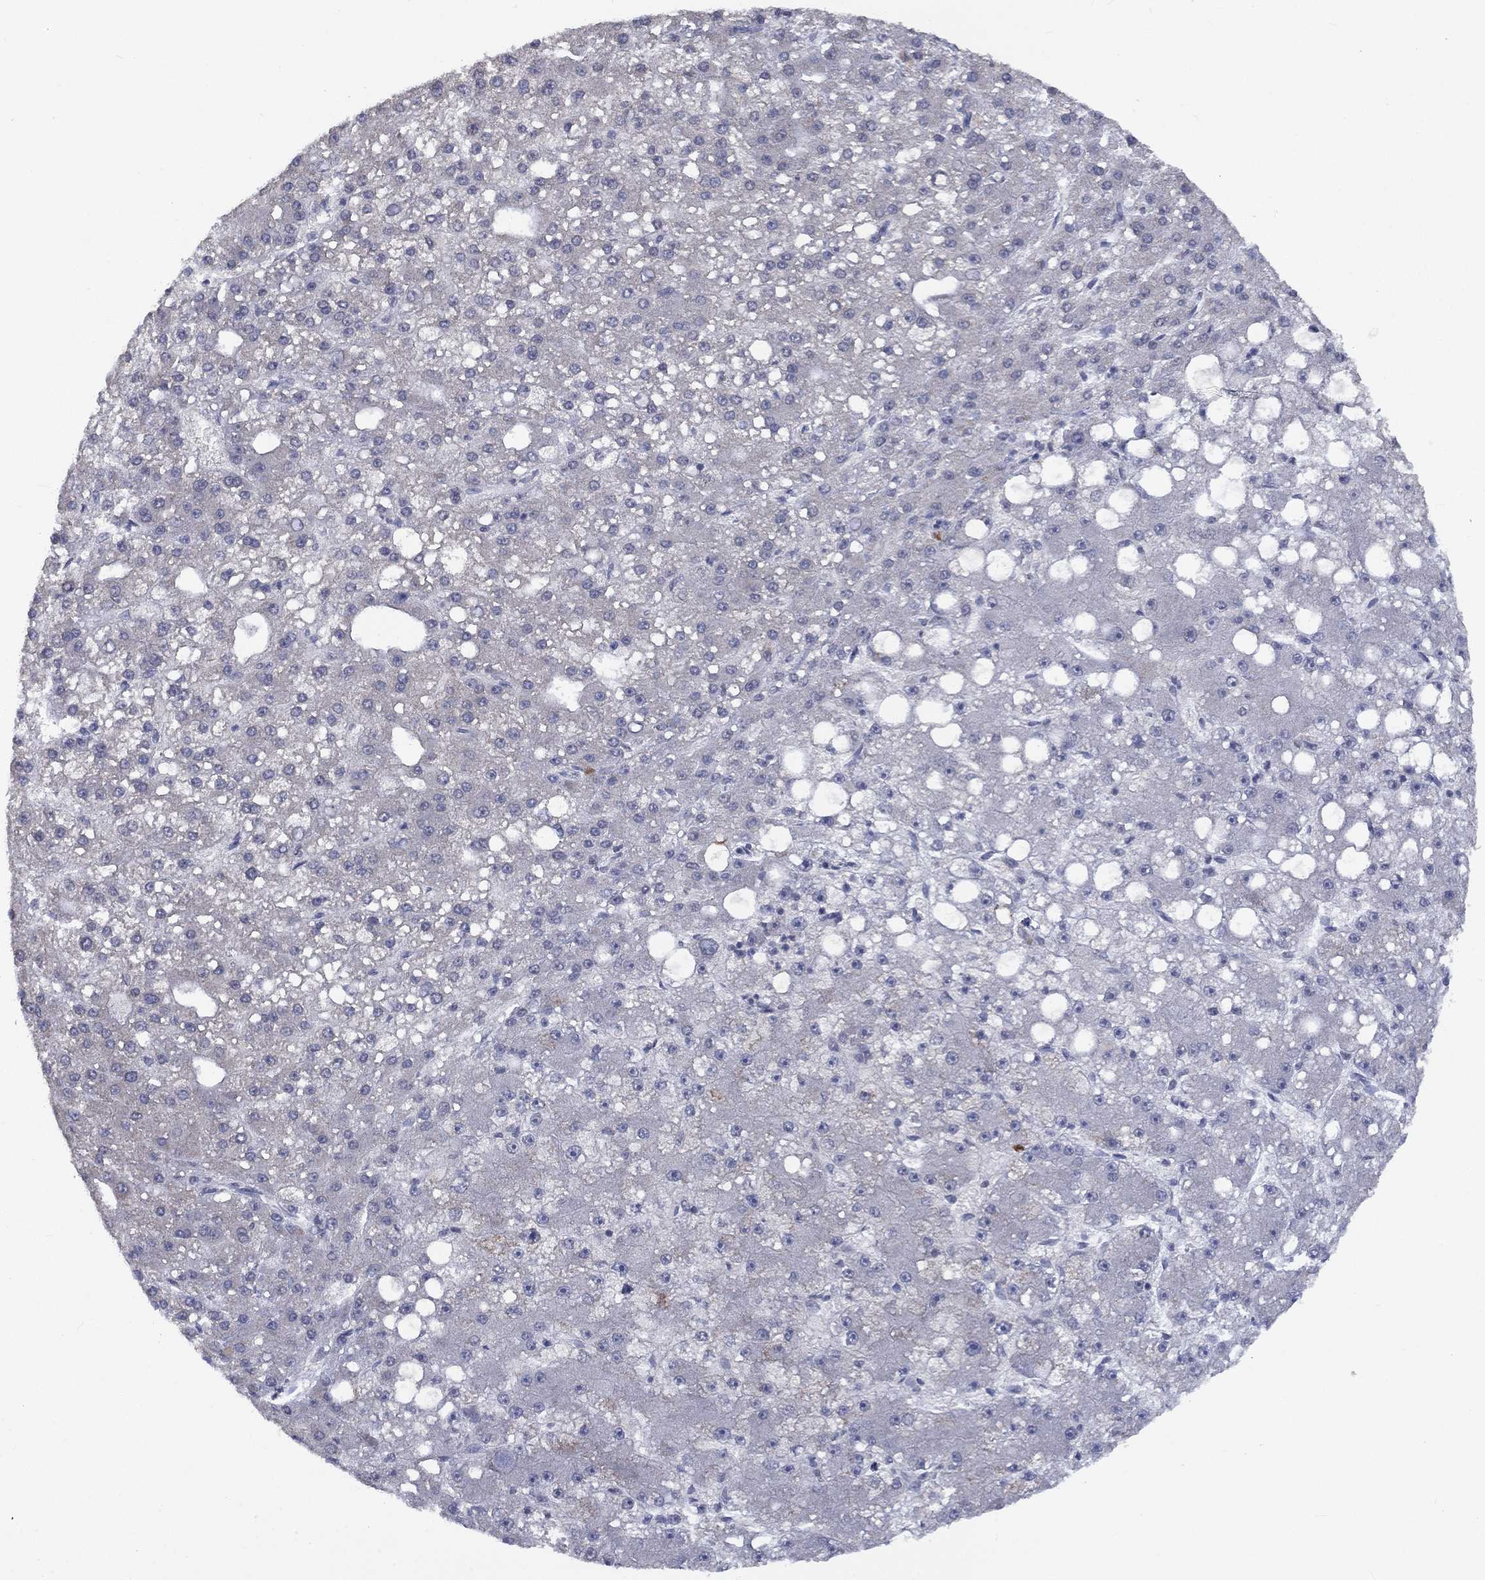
{"staining": {"intensity": "negative", "quantity": "none", "location": "none"}, "tissue": "liver cancer", "cell_type": "Tumor cells", "image_type": "cancer", "snomed": [{"axis": "morphology", "description": "Carcinoma, Hepatocellular, NOS"}, {"axis": "topography", "description": "Liver"}], "caption": "The micrograph demonstrates no staining of tumor cells in hepatocellular carcinoma (liver).", "gene": "SPATA33", "patient": {"sex": "male", "age": 67}}